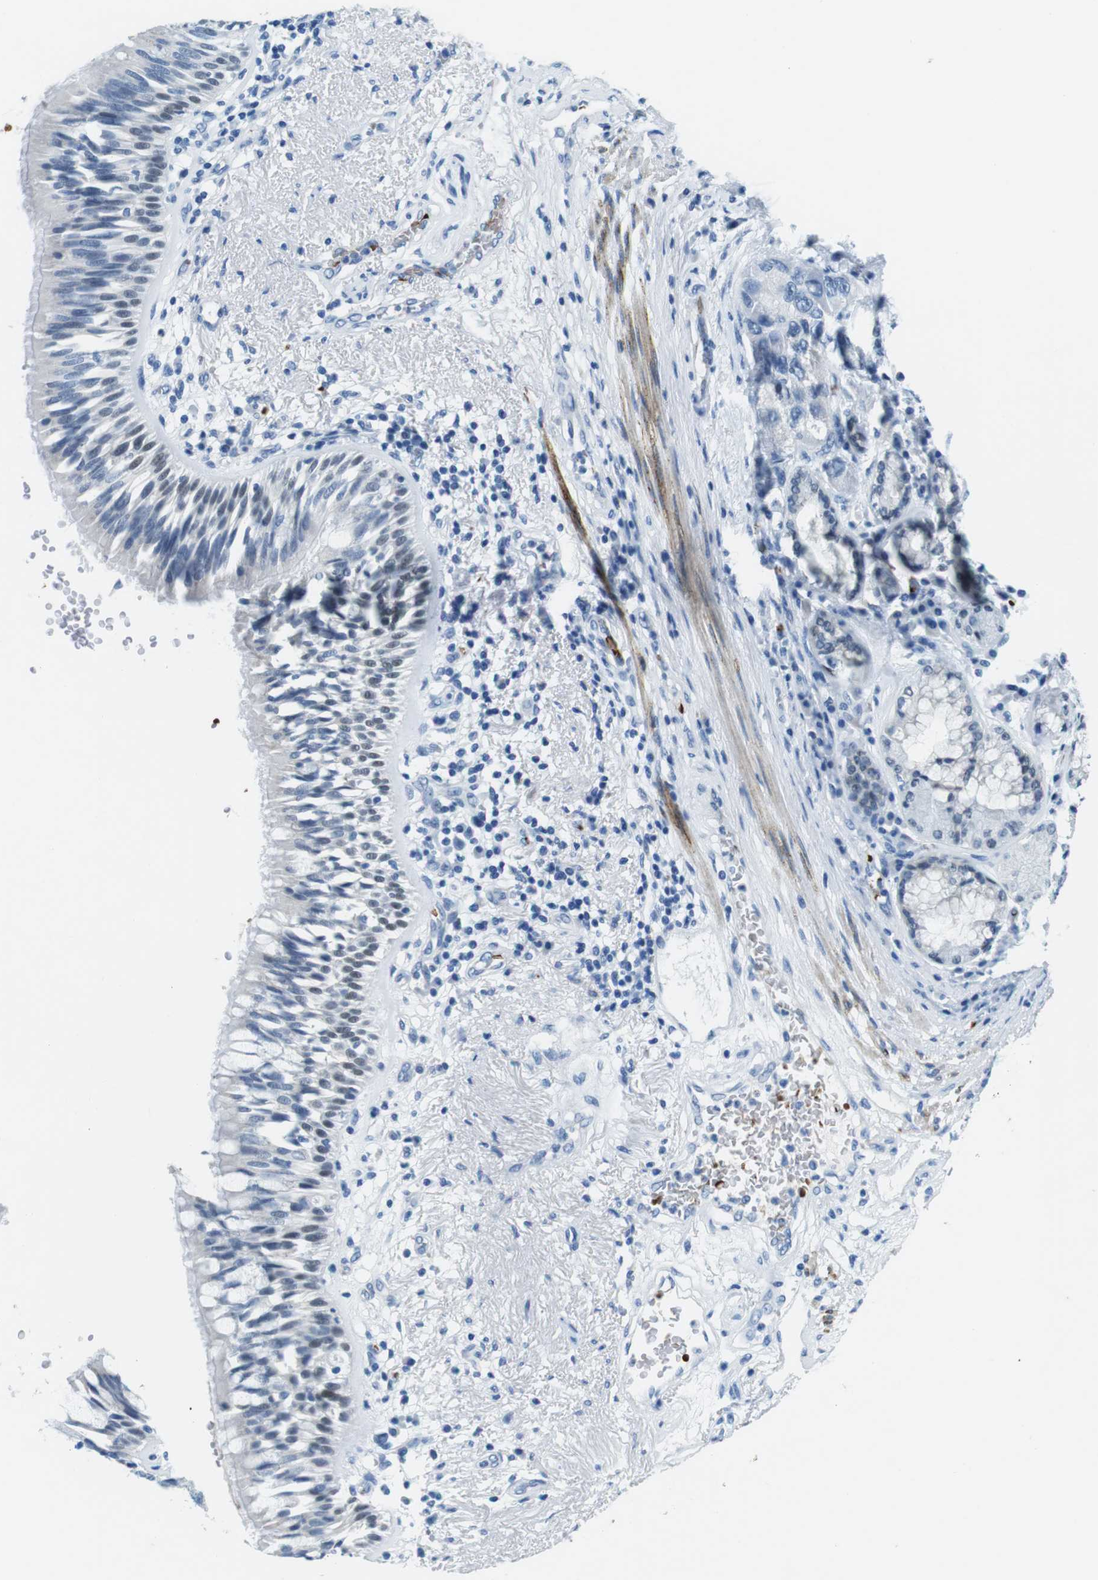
{"staining": {"intensity": "weak", "quantity": "<25%", "location": "nuclear"}, "tissue": "bronchus", "cell_type": "Respiratory epithelial cells", "image_type": "normal", "snomed": [{"axis": "morphology", "description": "Normal tissue, NOS"}, {"axis": "morphology", "description": "Adenocarcinoma, NOS"}, {"axis": "morphology", "description": "Adenocarcinoma, metastatic, NOS"}, {"axis": "topography", "description": "Lymph node"}, {"axis": "topography", "description": "Bronchus"}, {"axis": "topography", "description": "Lung"}], "caption": "Immunohistochemistry micrograph of unremarkable bronchus: human bronchus stained with DAB reveals no significant protein expression in respiratory epithelial cells.", "gene": "TFAP2C", "patient": {"sex": "female", "age": 54}}